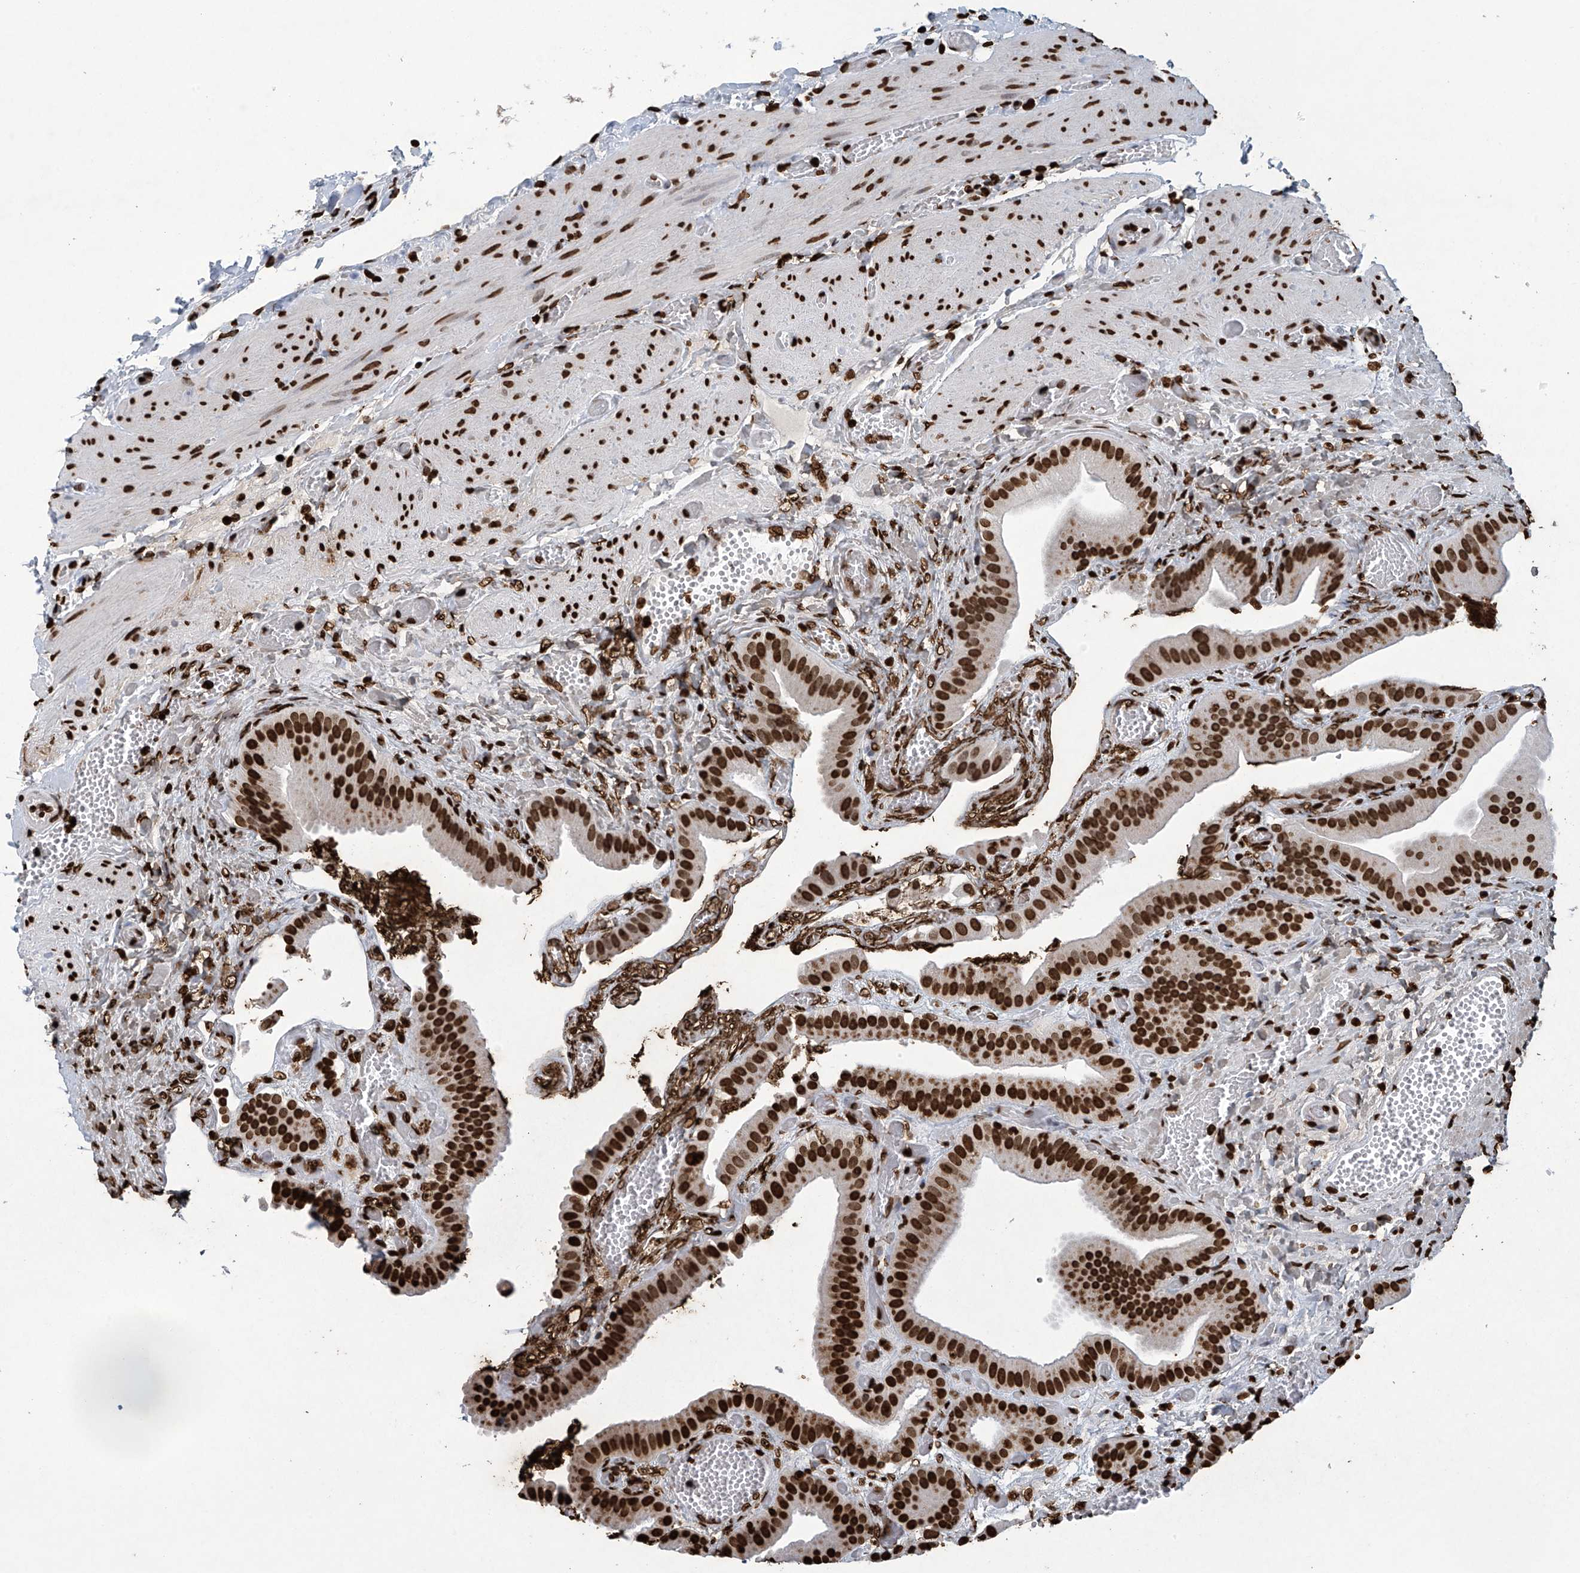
{"staining": {"intensity": "strong", "quantity": ">75%", "location": "nuclear"}, "tissue": "gallbladder", "cell_type": "Glandular cells", "image_type": "normal", "snomed": [{"axis": "morphology", "description": "Normal tissue, NOS"}, {"axis": "topography", "description": "Gallbladder"}], "caption": "IHC photomicrograph of unremarkable gallbladder stained for a protein (brown), which exhibits high levels of strong nuclear staining in approximately >75% of glandular cells.", "gene": "H3", "patient": {"sex": "female", "age": 64}}